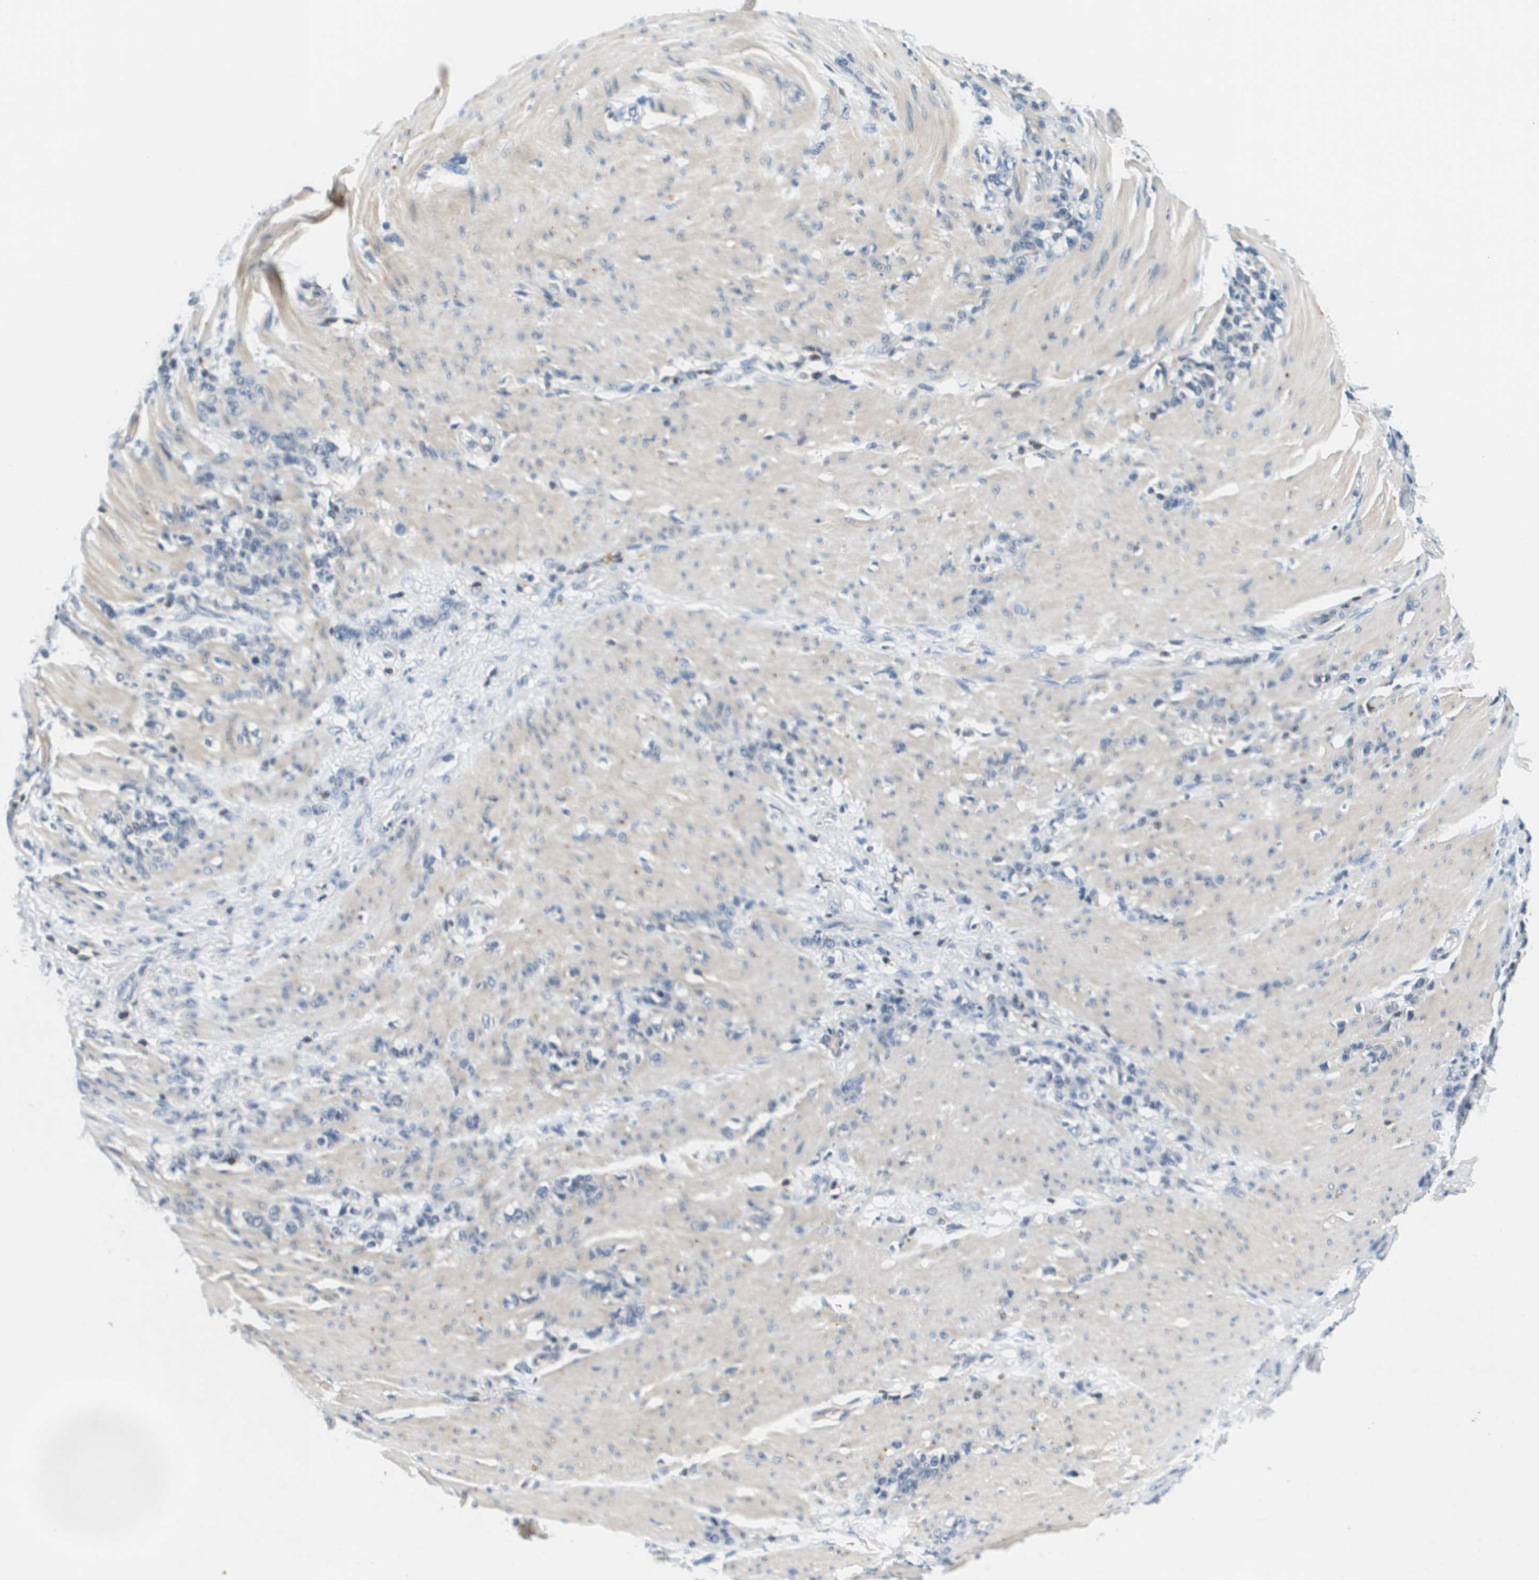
{"staining": {"intensity": "negative", "quantity": "none", "location": "none"}, "tissue": "stomach cancer", "cell_type": "Tumor cells", "image_type": "cancer", "snomed": [{"axis": "morphology", "description": "Adenocarcinoma, NOS"}, {"axis": "topography", "description": "Stomach, lower"}], "caption": "The micrograph shows no staining of tumor cells in stomach cancer (adenocarcinoma). (DAB (3,3'-diaminobenzidine) IHC visualized using brightfield microscopy, high magnification).", "gene": "KCNQ5", "patient": {"sex": "male", "age": 88}}